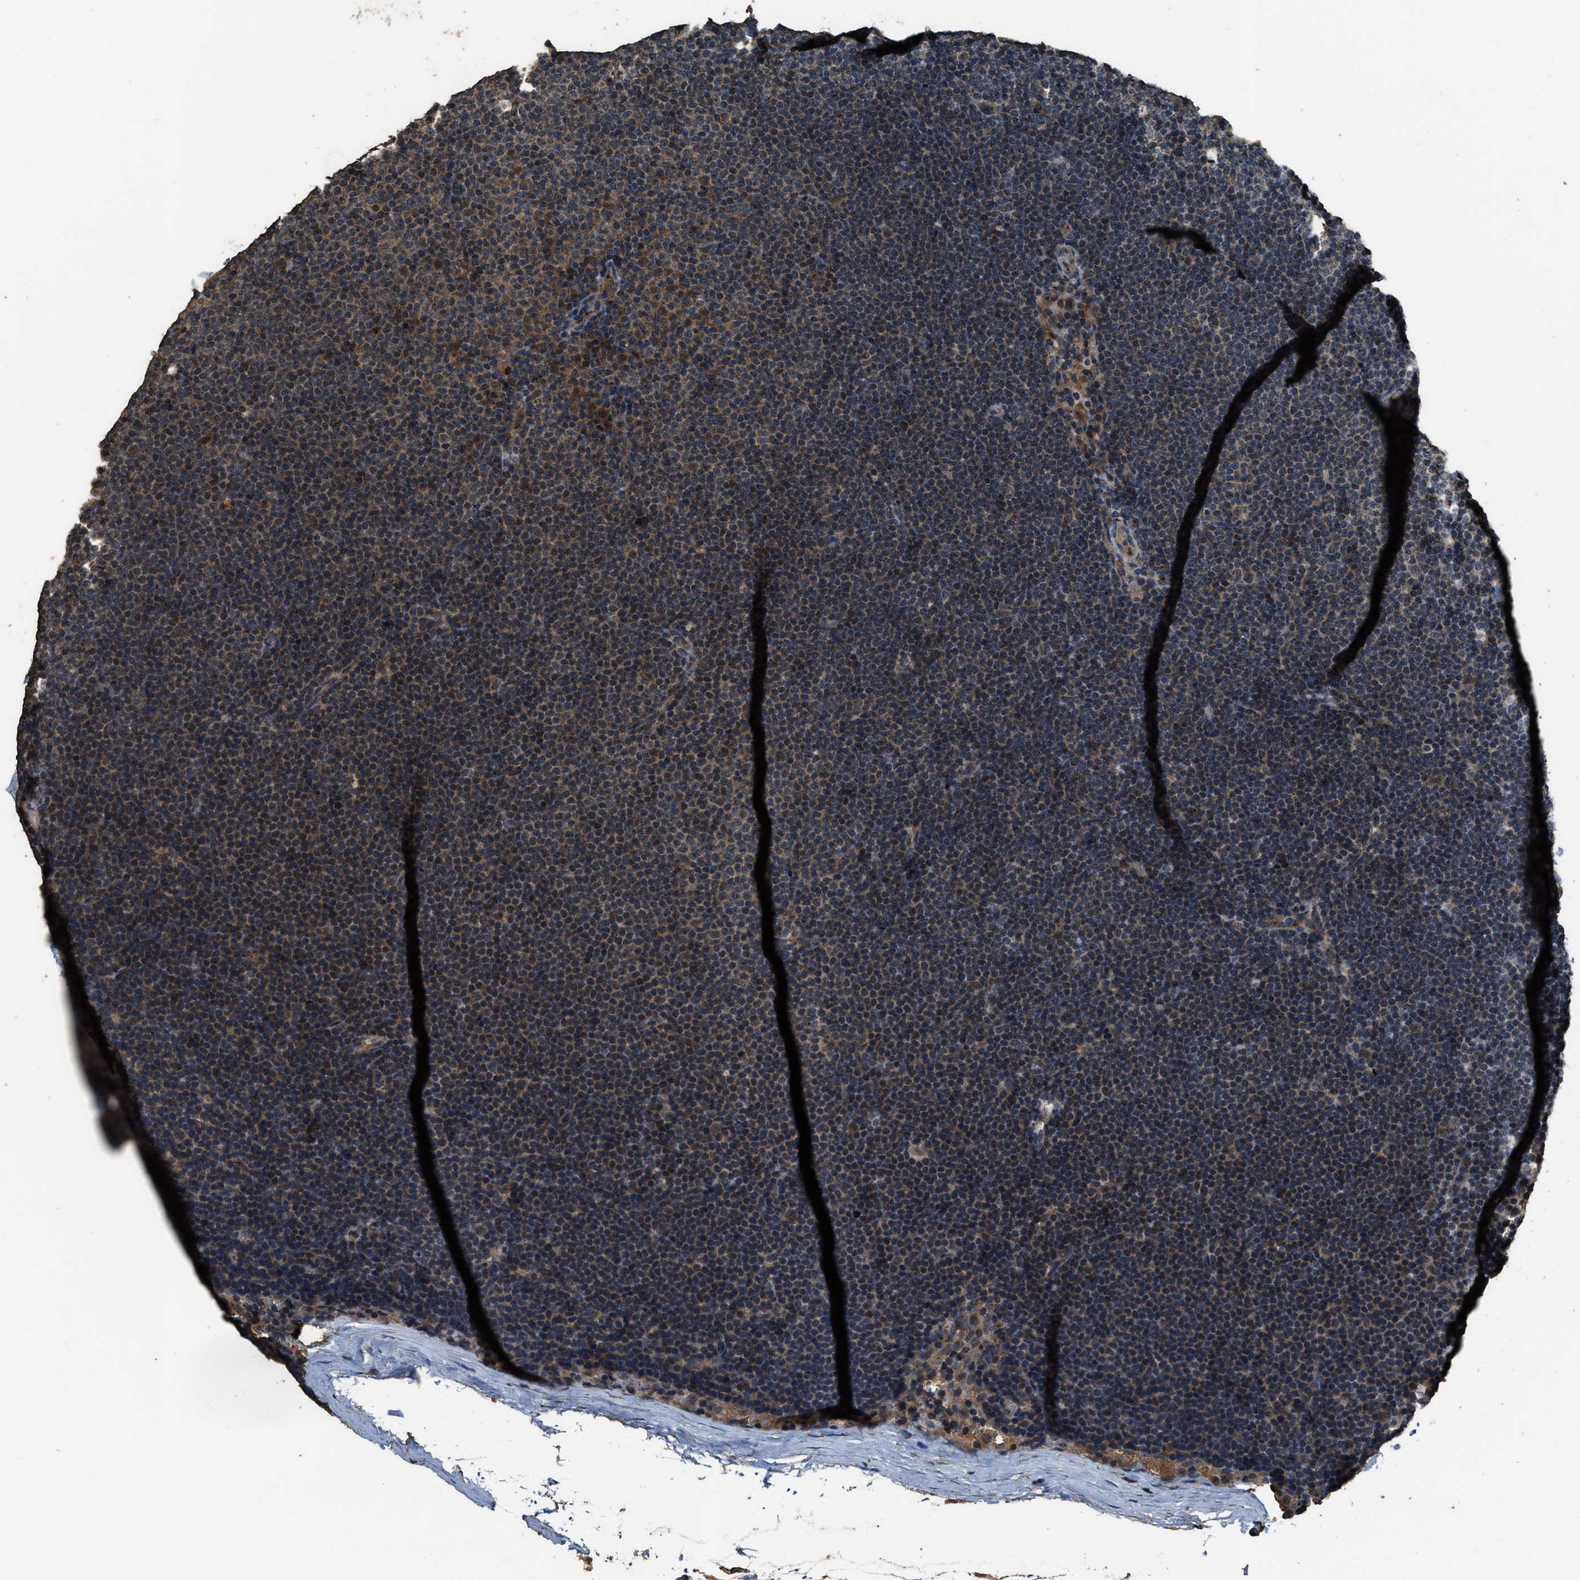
{"staining": {"intensity": "moderate", "quantity": "25%-75%", "location": "cytoplasmic/membranous"}, "tissue": "lymphoma", "cell_type": "Tumor cells", "image_type": "cancer", "snomed": [{"axis": "morphology", "description": "Malignant lymphoma, non-Hodgkin's type, Low grade"}, {"axis": "topography", "description": "Lymph node"}], "caption": "Protein expression analysis of human low-grade malignant lymphoma, non-Hodgkin's type reveals moderate cytoplasmic/membranous expression in approximately 25%-75% of tumor cells.", "gene": "SLC38A10", "patient": {"sex": "female", "age": 53}}